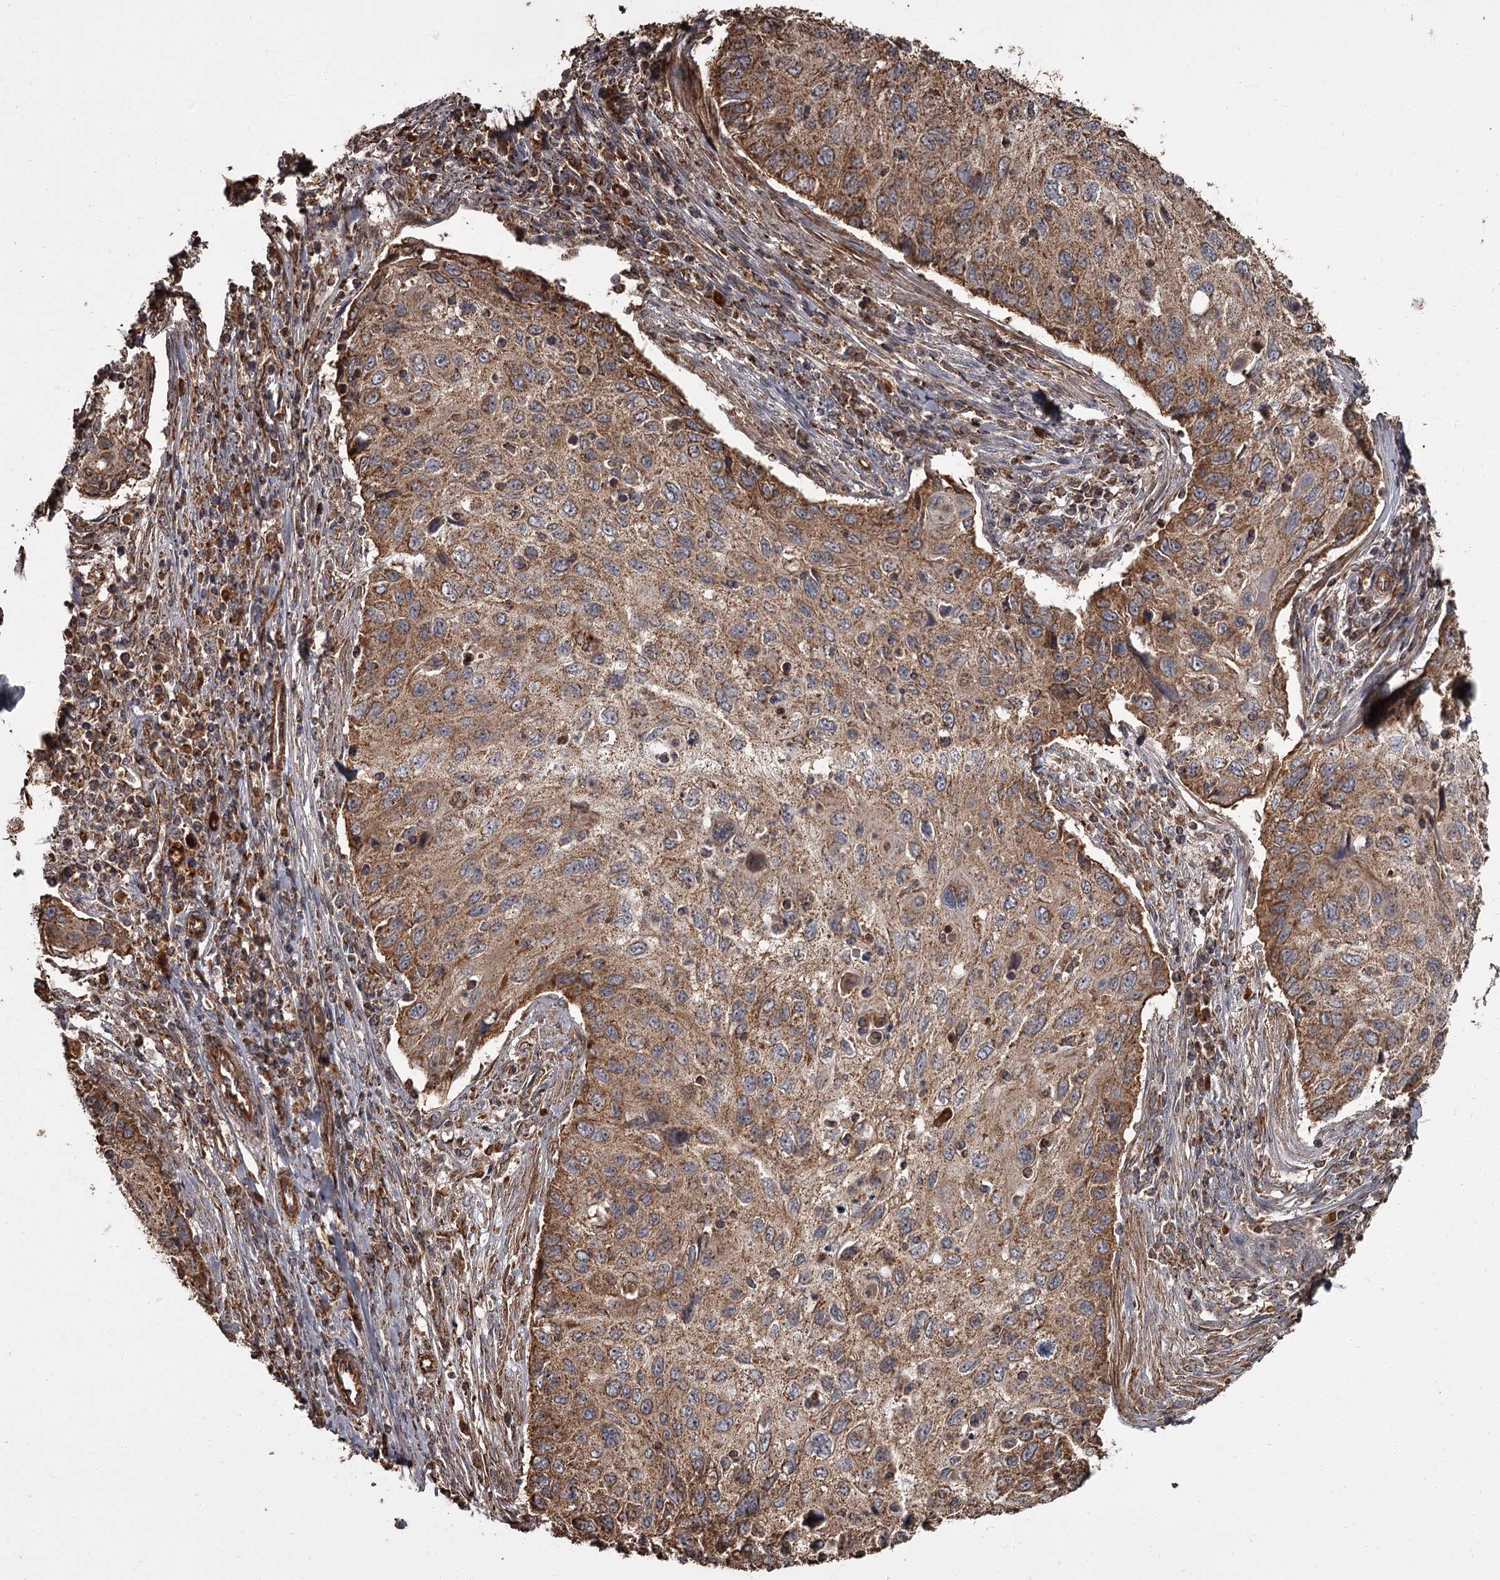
{"staining": {"intensity": "strong", "quantity": ">75%", "location": "cytoplasmic/membranous"}, "tissue": "cervical cancer", "cell_type": "Tumor cells", "image_type": "cancer", "snomed": [{"axis": "morphology", "description": "Squamous cell carcinoma, NOS"}, {"axis": "topography", "description": "Cervix"}], "caption": "Strong cytoplasmic/membranous positivity is appreciated in approximately >75% of tumor cells in cervical squamous cell carcinoma.", "gene": "THAP9", "patient": {"sex": "female", "age": 70}}